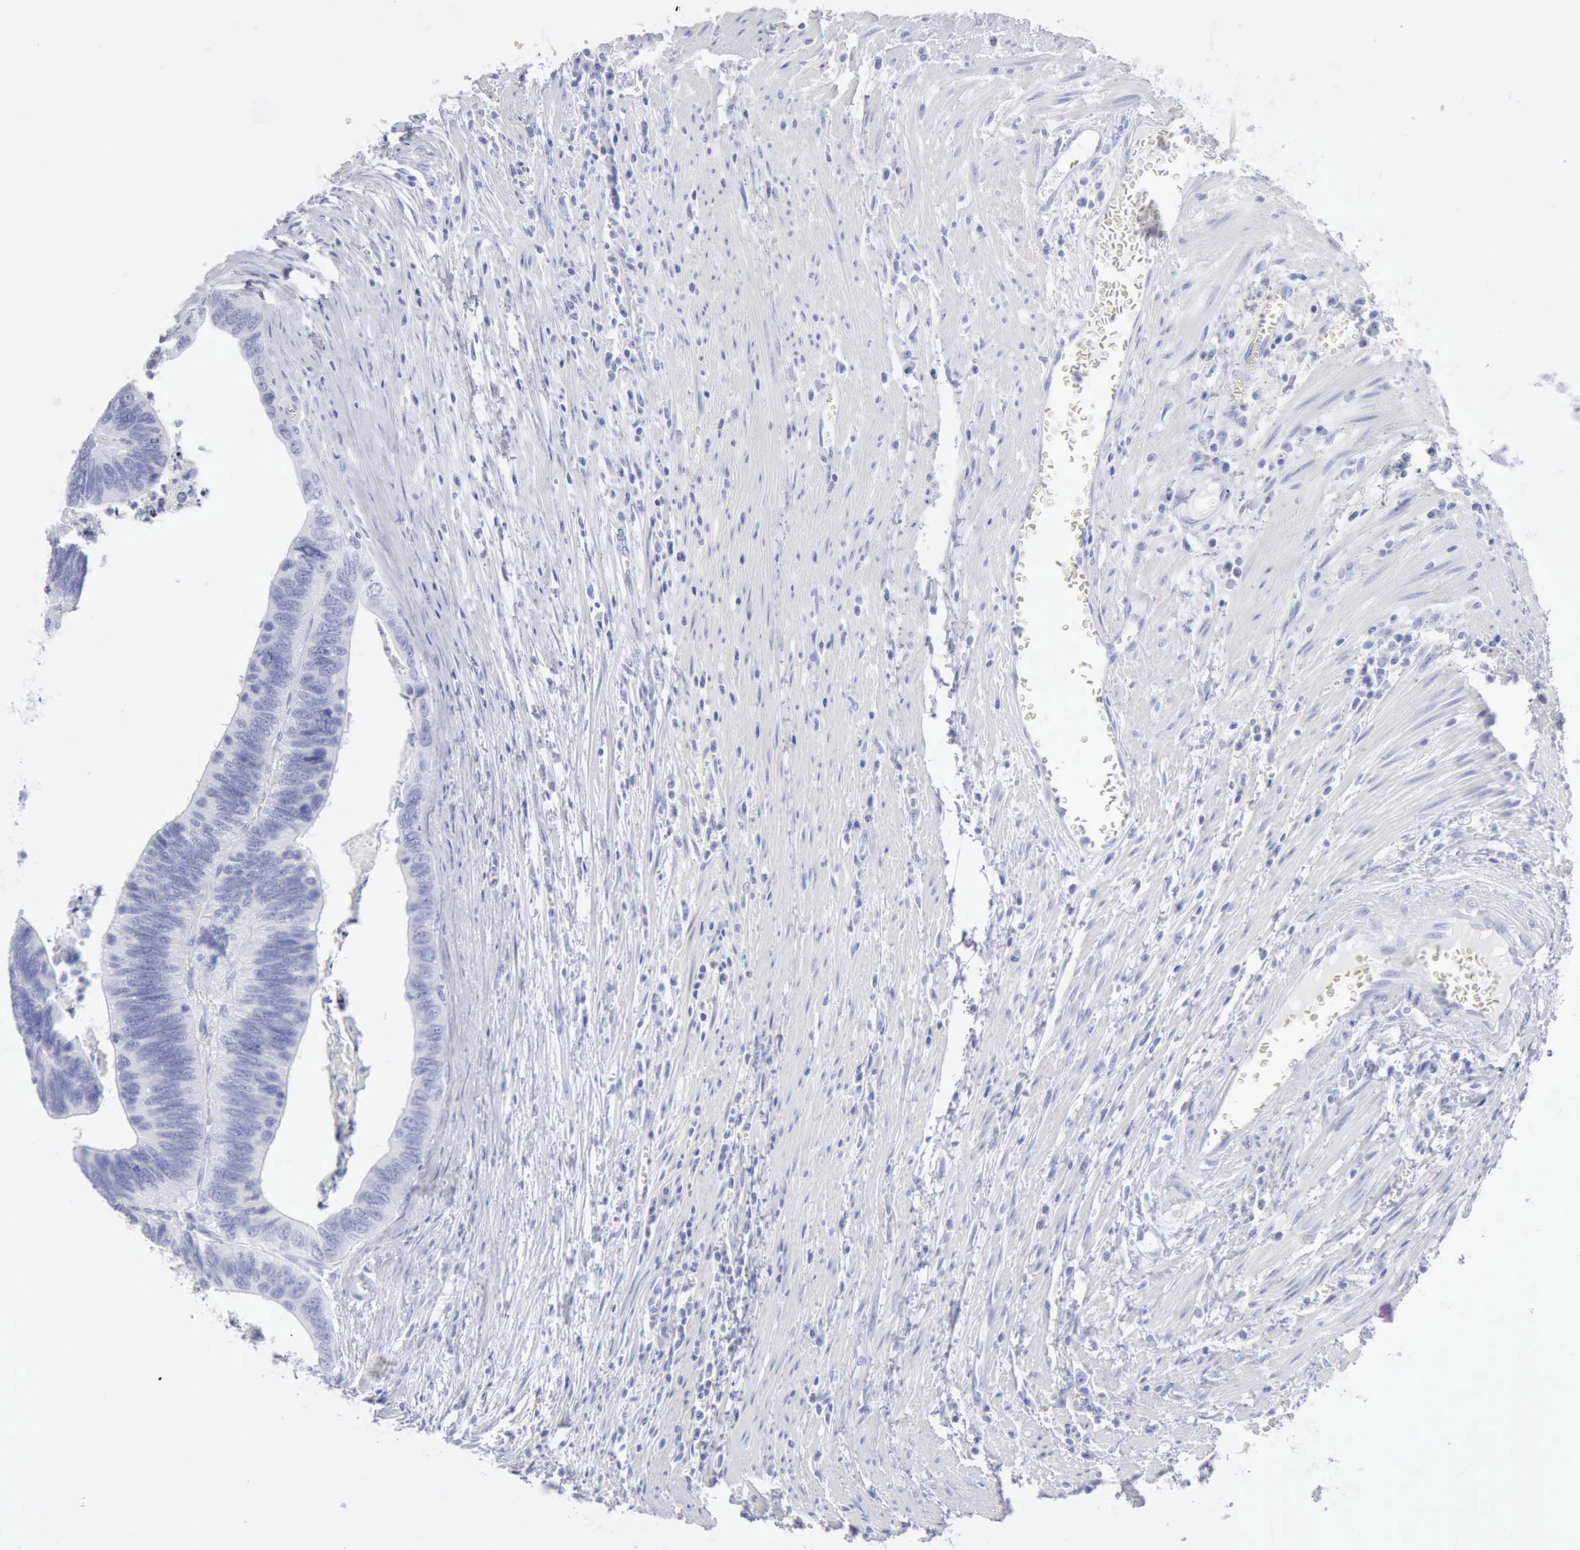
{"staining": {"intensity": "negative", "quantity": "none", "location": "none"}, "tissue": "colorectal cancer", "cell_type": "Tumor cells", "image_type": "cancer", "snomed": [{"axis": "morphology", "description": "Adenocarcinoma, NOS"}, {"axis": "topography", "description": "Colon"}], "caption": "IHC histopathology image of neoplastic tissue: colorectal cancer stained with DAB displays no significant protein positivity in tumor cells.", "gene": "KRT5", "patient": {"sex": "male", "age": 72}}